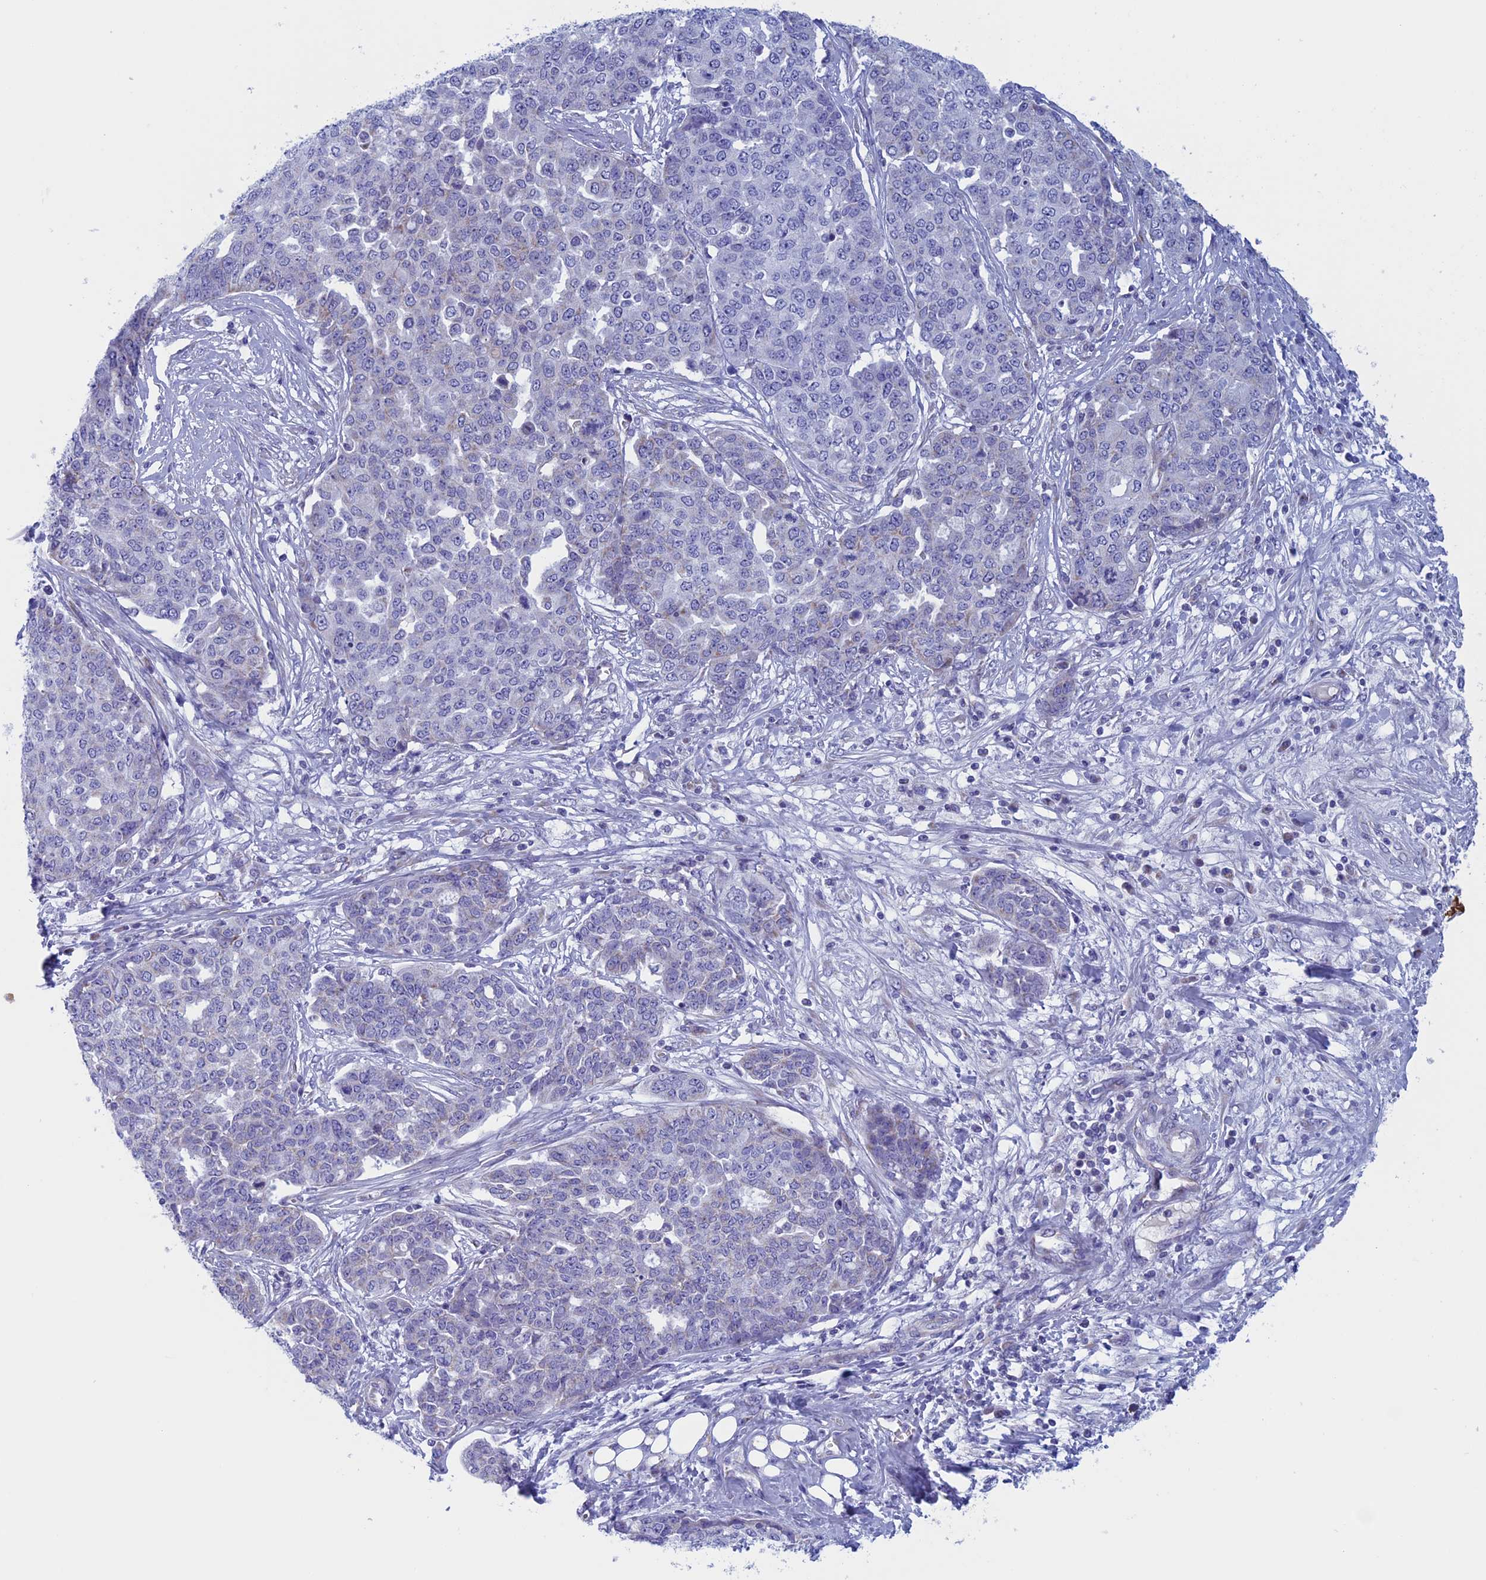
{"staining": {"intensity": "negative", "quantity": "none", "location": "none"}, "tissue": "ovarian cancer", "cell_type": "Tumor cells", "image_type": "cancer", "snomed": [{"axis": "morphology", "description": "Cystadenocarcinoma, serous, NOS"}, {"axis": "topography", "description": "Soft tissue"}, {"axis": "topography", "description": "Ovary"}], "caption": "The photomicrograph displays no significant positivity in tumor cells of ovarian serous cystadenocarcinoma.", "gene": "NDUFB9", "patient": {"sex": "female", "age": 57}}